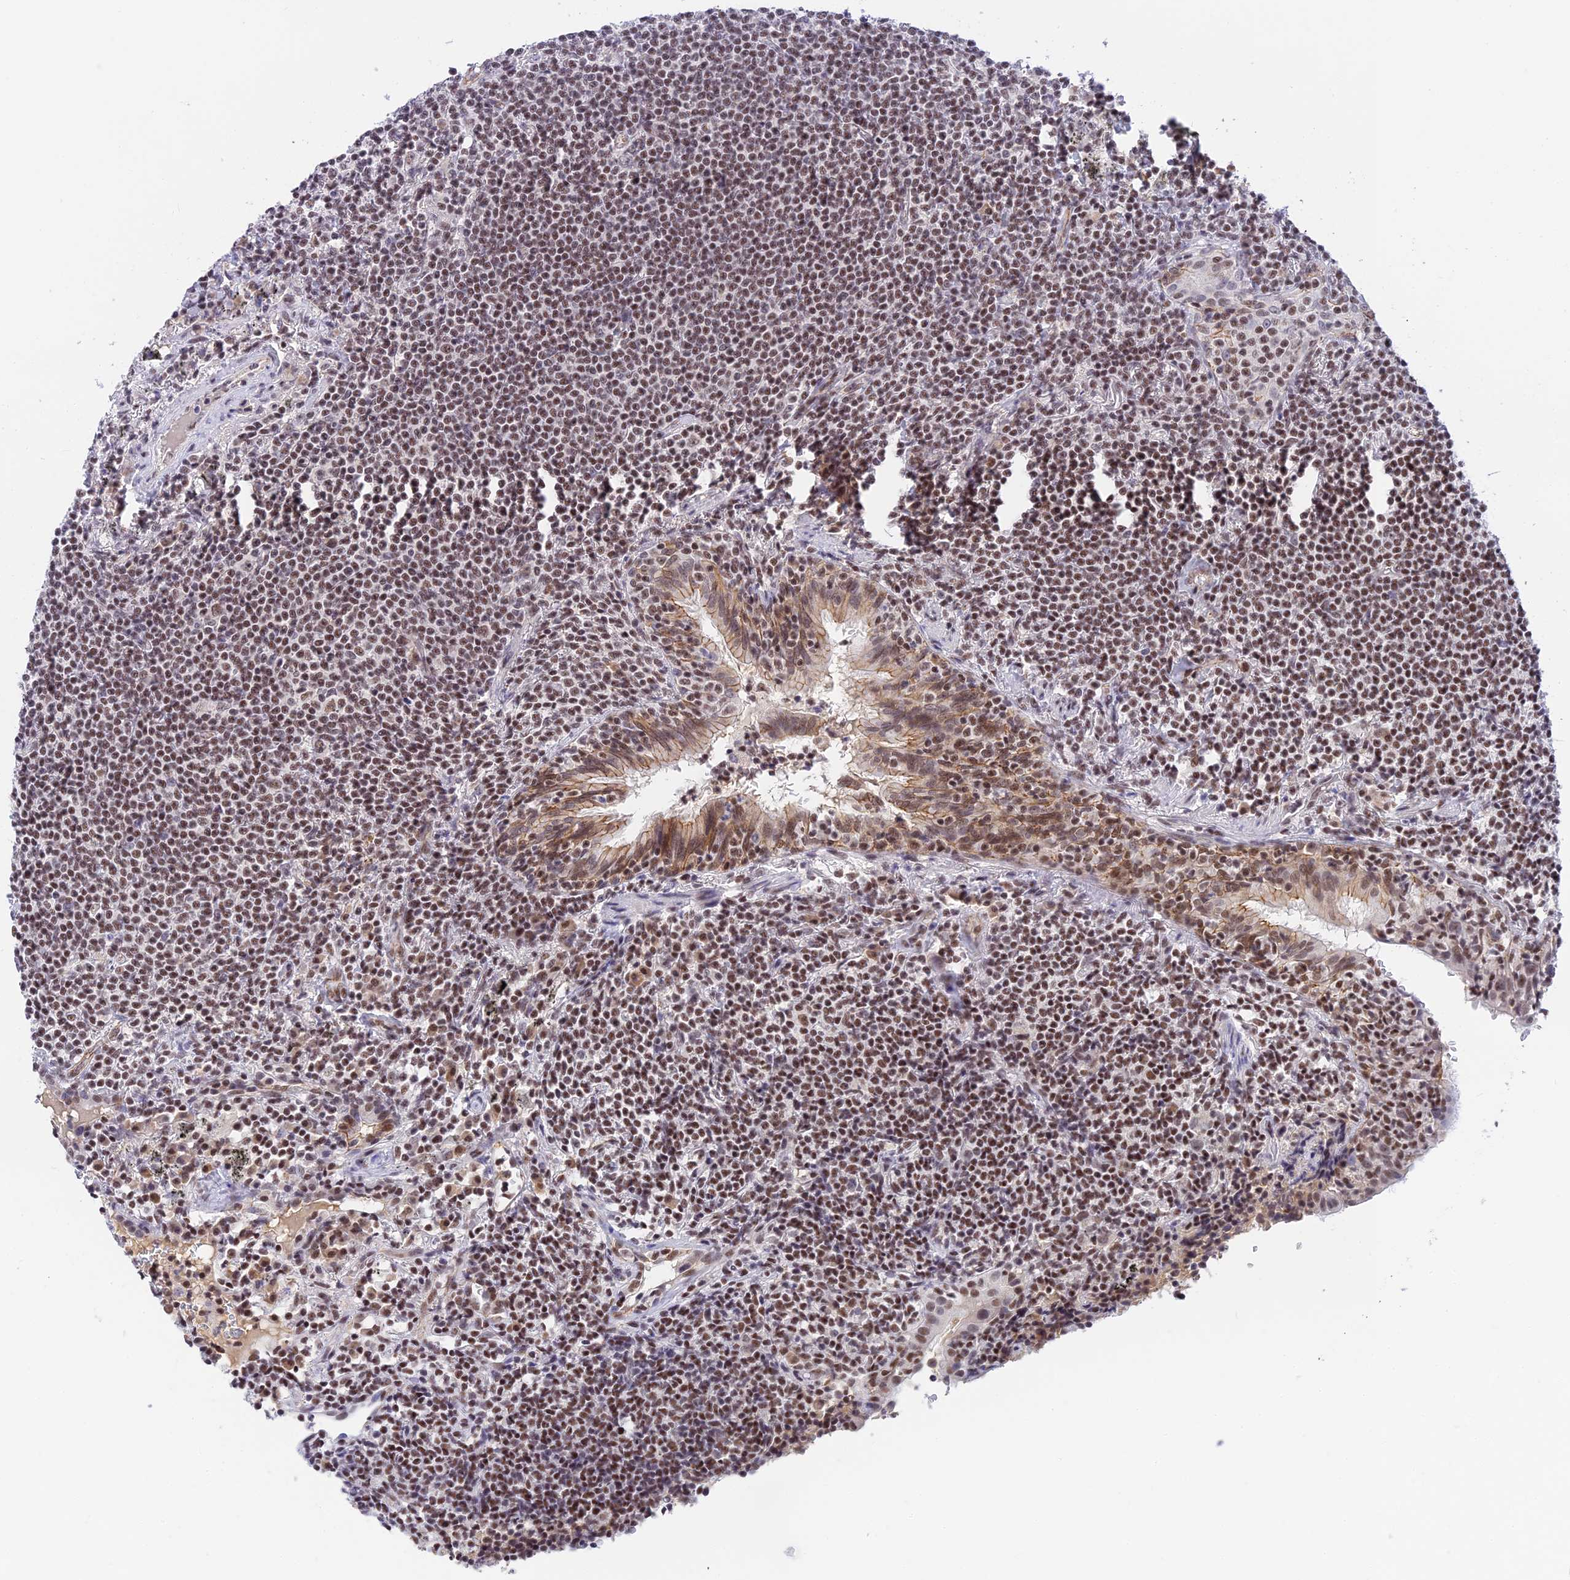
{"staining": {"intensity": "moderate", "quantity": "25%-75%", "location": "nuclear"}, "tissue": "lymphoma", "cell_type": "Tumor cells", "image_type": "cancer", "snomed": [{"axis": "morphology", "description": "Malignant lymphoma, non-Hodgkin's type, Low grade"}, {"axis": "topography", "description": "Lung"}], "caption": "IHC micrograph of malignant lymphoma, non-Hodgkin's type (low-grade) stained for a protein (brown), which shows medium levels of moderate nuclear positivity in approximately 25%-75% of tumor cells.", "gene": "THAP11", "patient": {"sex": "female", "age": 71}}